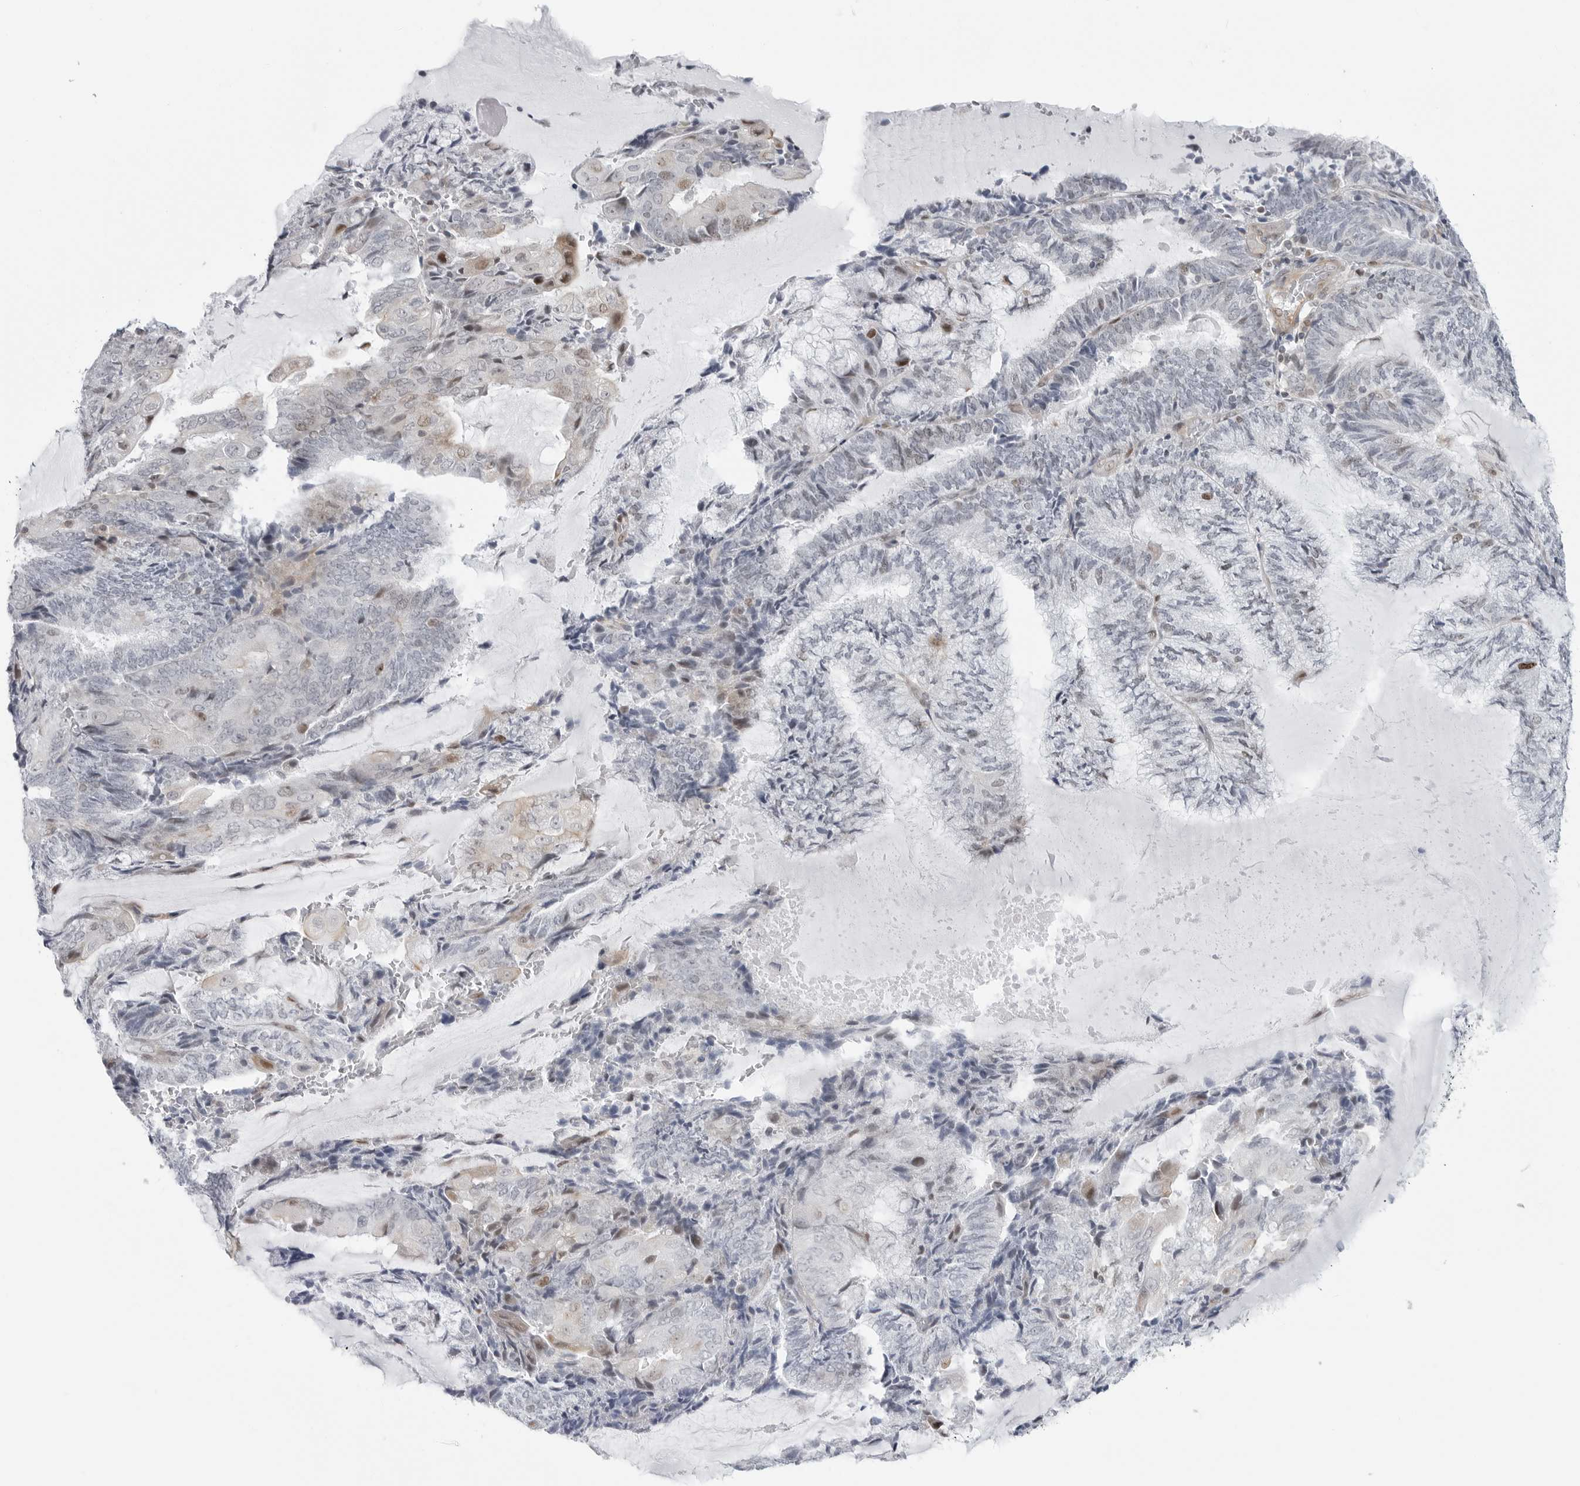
{"staining": {"intensity": "weak", "quantity": "<25%", "location": "nuclear"}, "tissue": "endometrial cancer", "cell_type": "Tumor cells", "image_type": "cancer", "snomed": [{"axis": "morphology", "description": "Adenocarcinoma, NOS"}, {"axis": "topography", "description": "Endometrium"}], "caption": "IHC of human endometrial cancer exhibits no expression in tumor cells. (Immunohistochemistry, brightfield microscopy, high magnification).", "gene": "FAM135B", "patient": {"sex": "female", "age": 81}}